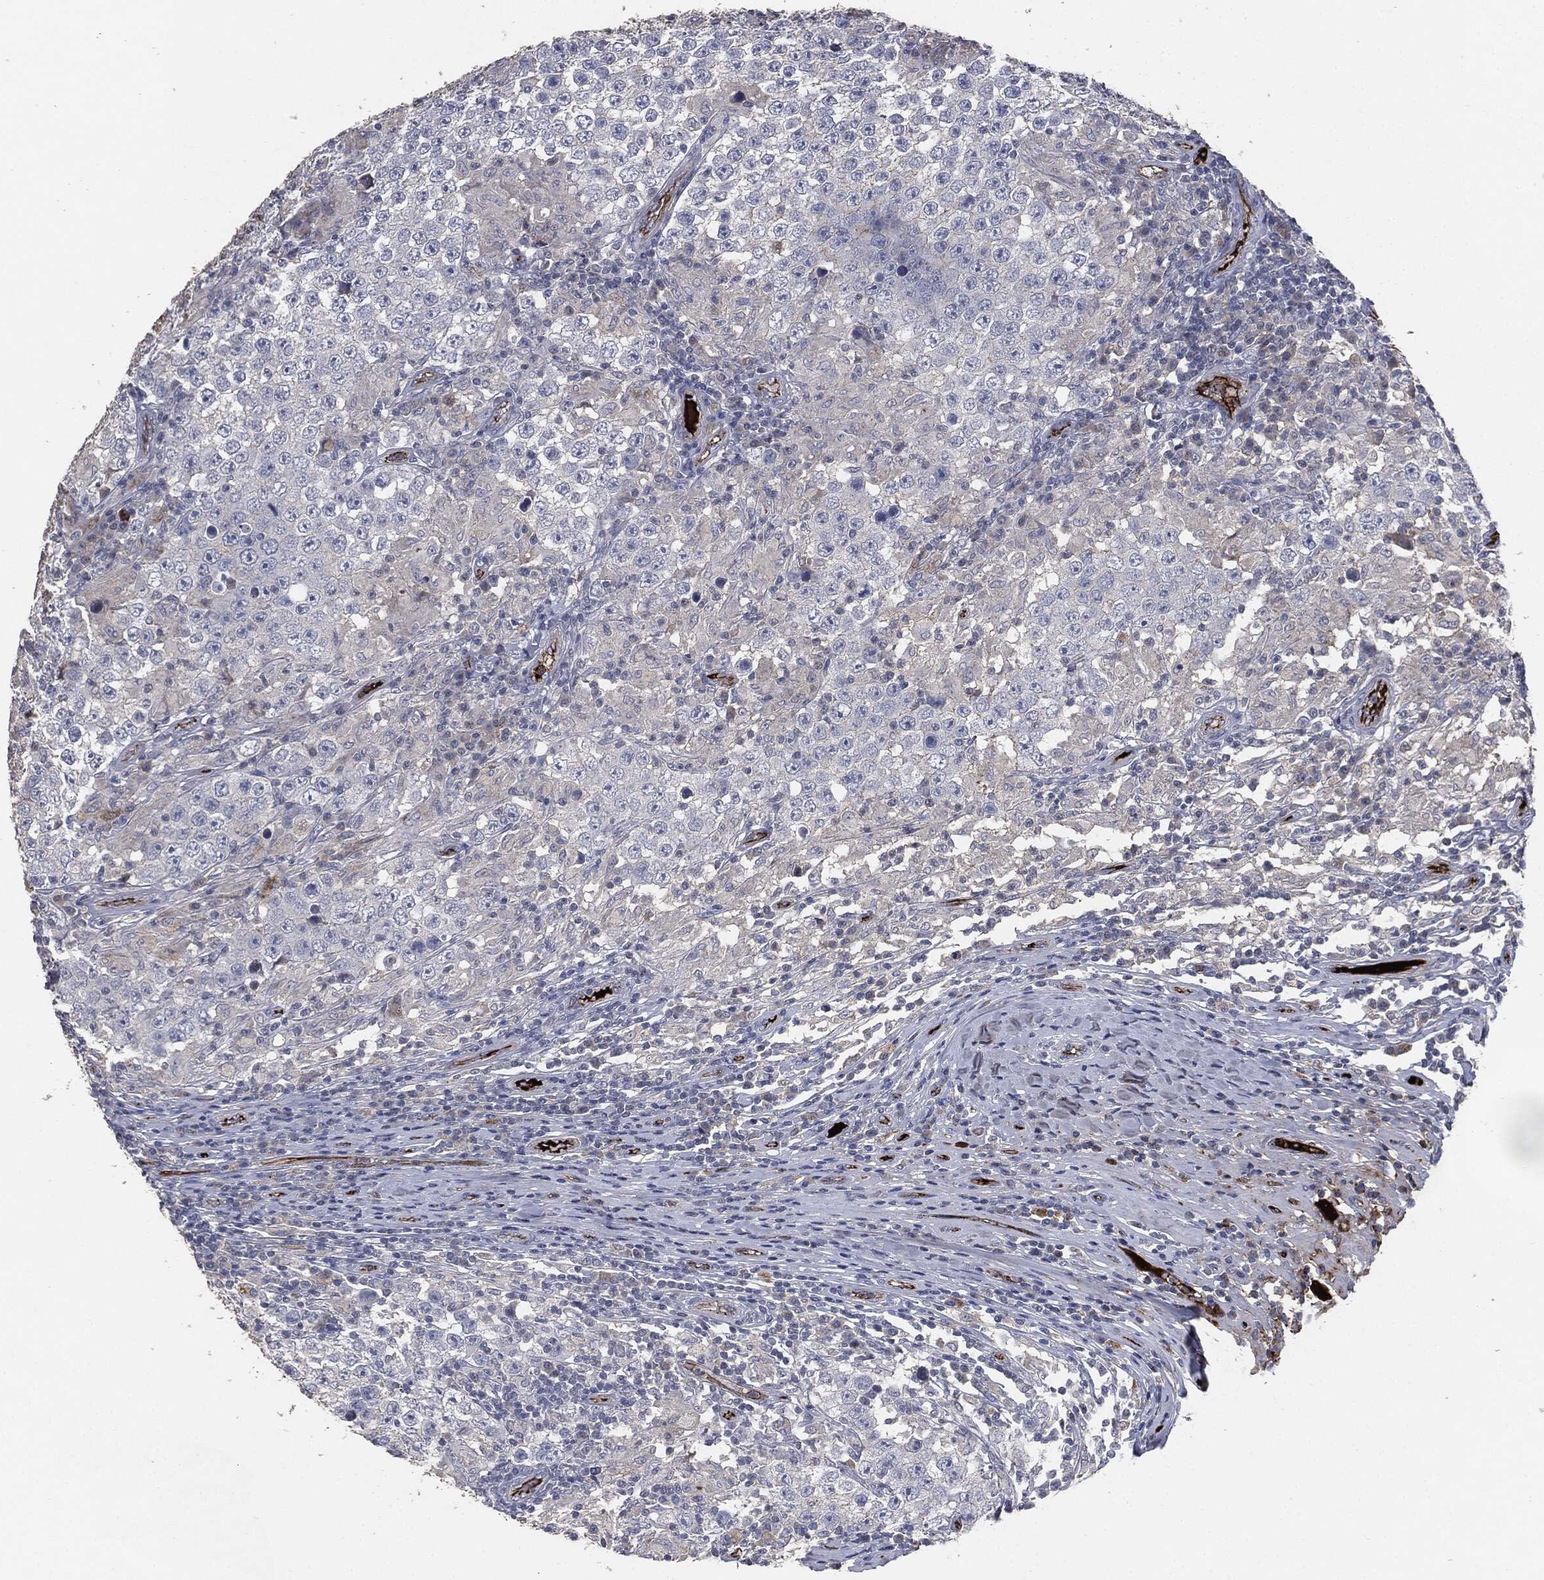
{"staining": {"intensity": "negative", "quantity": "none", "location": "none"}, "tissue": "testis cancer", "cell_type": "Tumor cells", "image_type": "cancer", "snomed": [{"axis": "morphology", "description": "Seminoma, NOS"}, {"axis": "morphology", "description": "Carcinoma, Embryonal, NOS"}, {"axis": "topography", "description": "Testis"}], "caption": "The image exhibits no significant positivity in tumor cells of testis seminoma.", "gene": "APOB", "patient": {"sex": "male", "age": 41}}